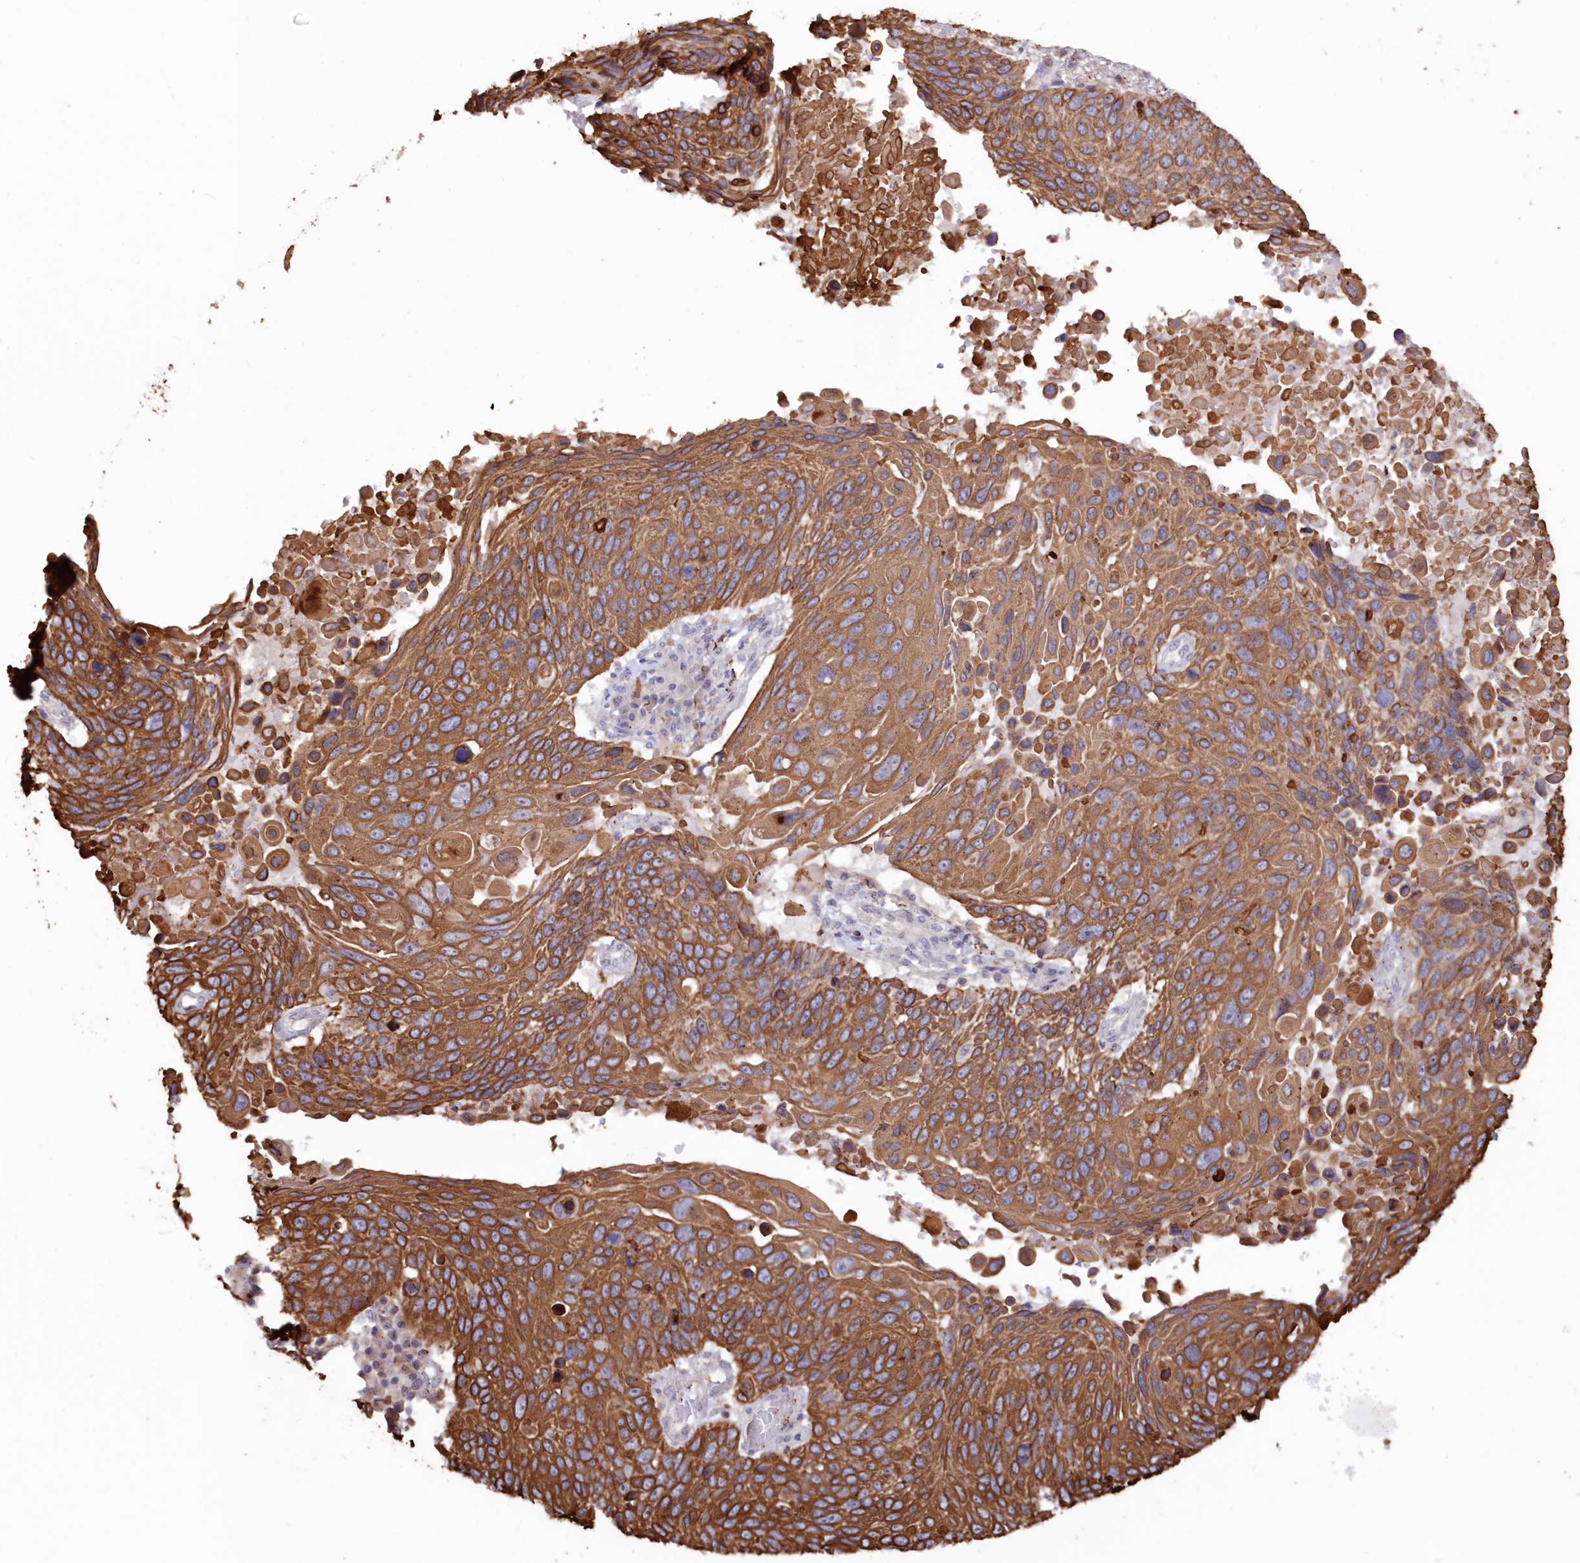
{"staining": {"intensity": "strong", "quantity": ">75%", "location": "cytoplasmic/membranous"}, "tissue": "lung cancer", "cell_type": "Tumor cells", "image_type": "cancer", "snomed": [{"axis": "morphology", "description": "Squamous cell carcinoma, NOS"}, {"axis": "topography", "description": "Lung"}], "caption": "Immunohistochemical staining of human squamous cell carcinoma (lung) displays high levels of strong cytoplasmic/membranous protein staining in about >75% of tumor cells.", "gene": "SNED1", "patient": {"sex": "male", "age": 66}}